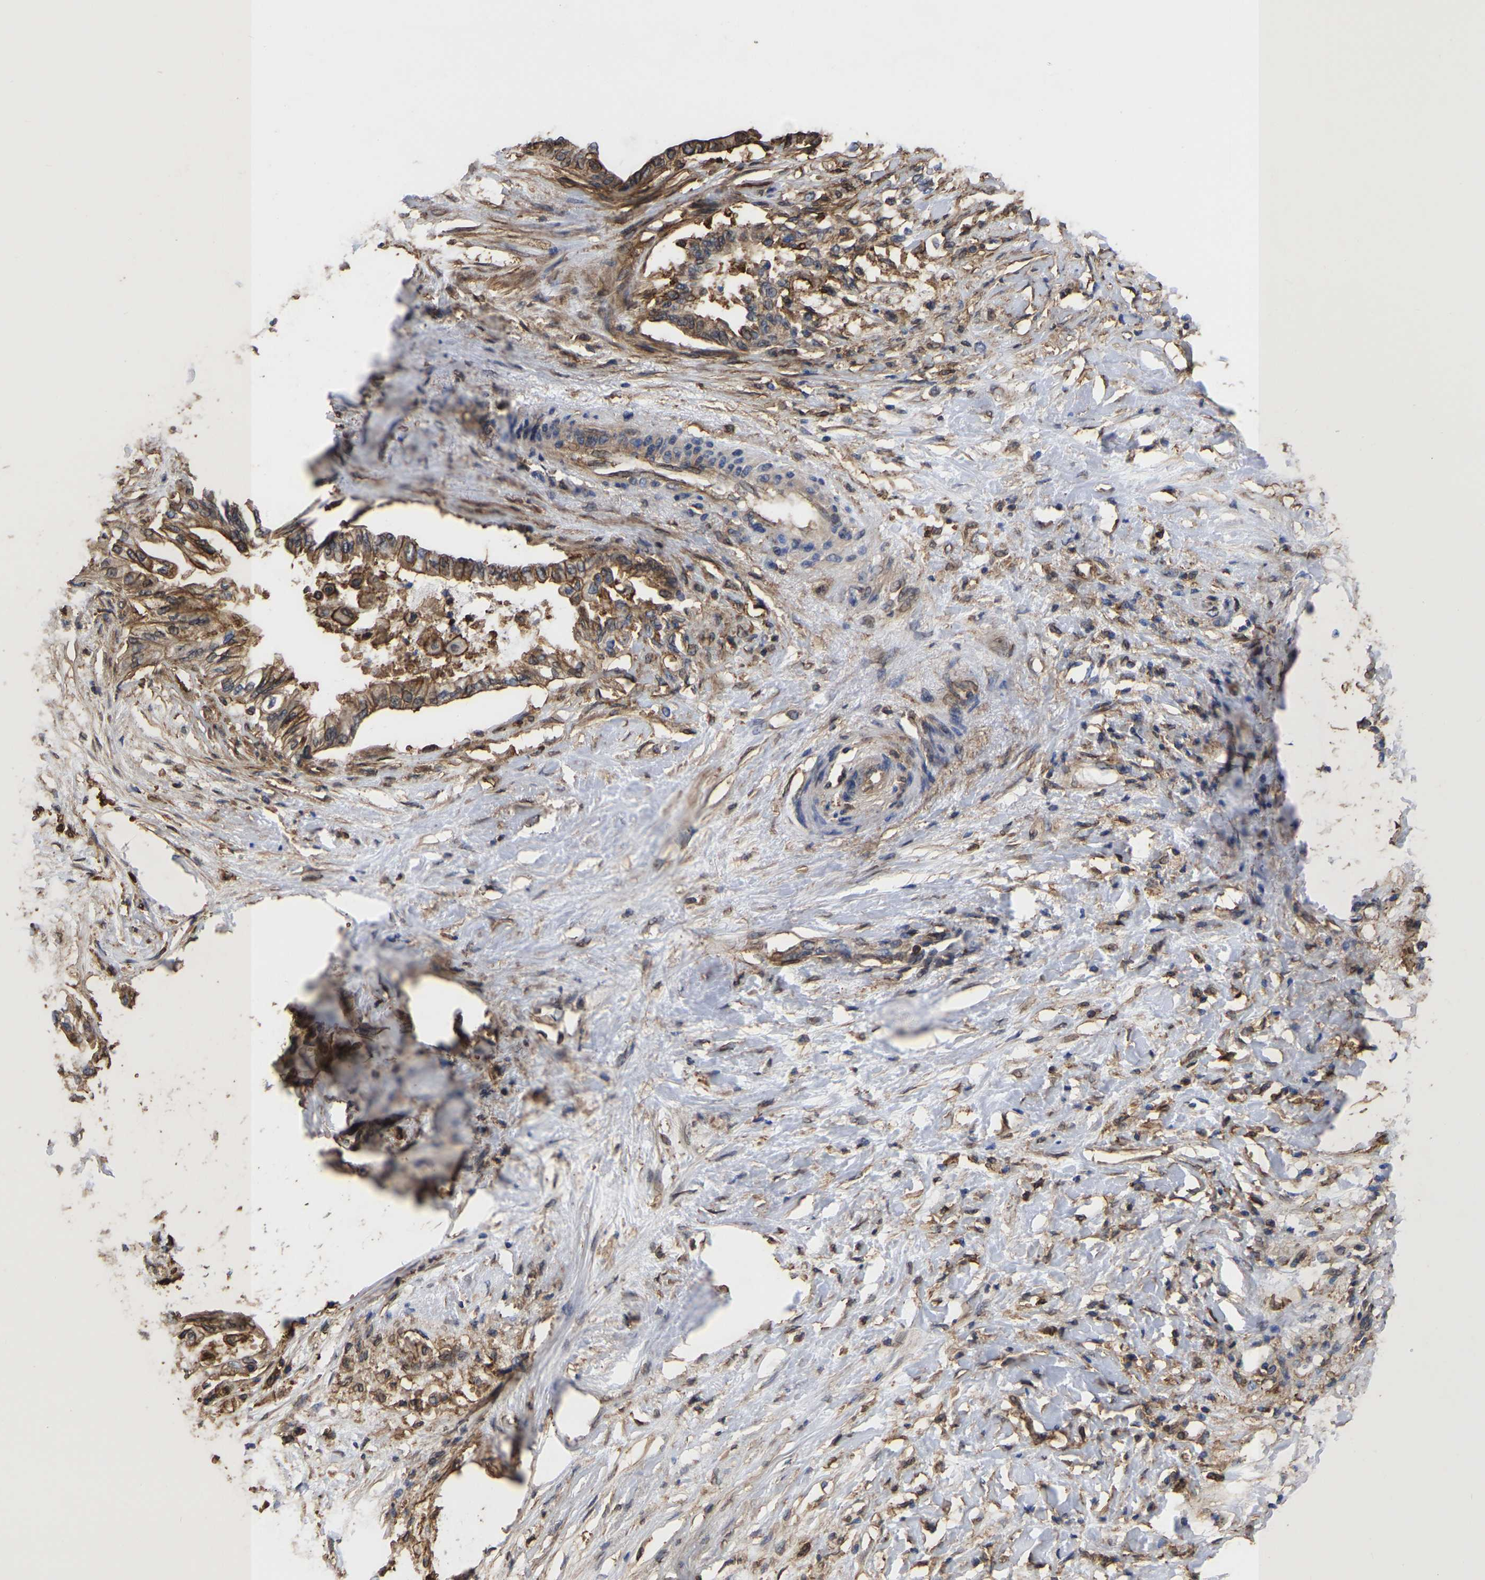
{"staining": {"intensity": "moderate", "quantity": ">75%", "location": "cytoplasmic/membranous"}, "tissue": "pancreatic cancer", "cell_type": "Tumor cells", "image_type": "cancer", "snomed": [{"axis": "morphology", "description": "Normal tissue, NOS"}, {"axis": "morphology", "description": "Adenocarcinoma, NOS"}, {"axis": "topography", "description": "Pancreas"}, {"axis": "topography", "description": "Duodenum"}], "caption": "An image showing moderate cytoplasmic/membranous positivity in approximately >75% of tumor cells in pancreatic cancer, as visualized by brown immunohistochemical staining.", "gene": "LIF", "patient": {"sex": "female", "age": 60}}